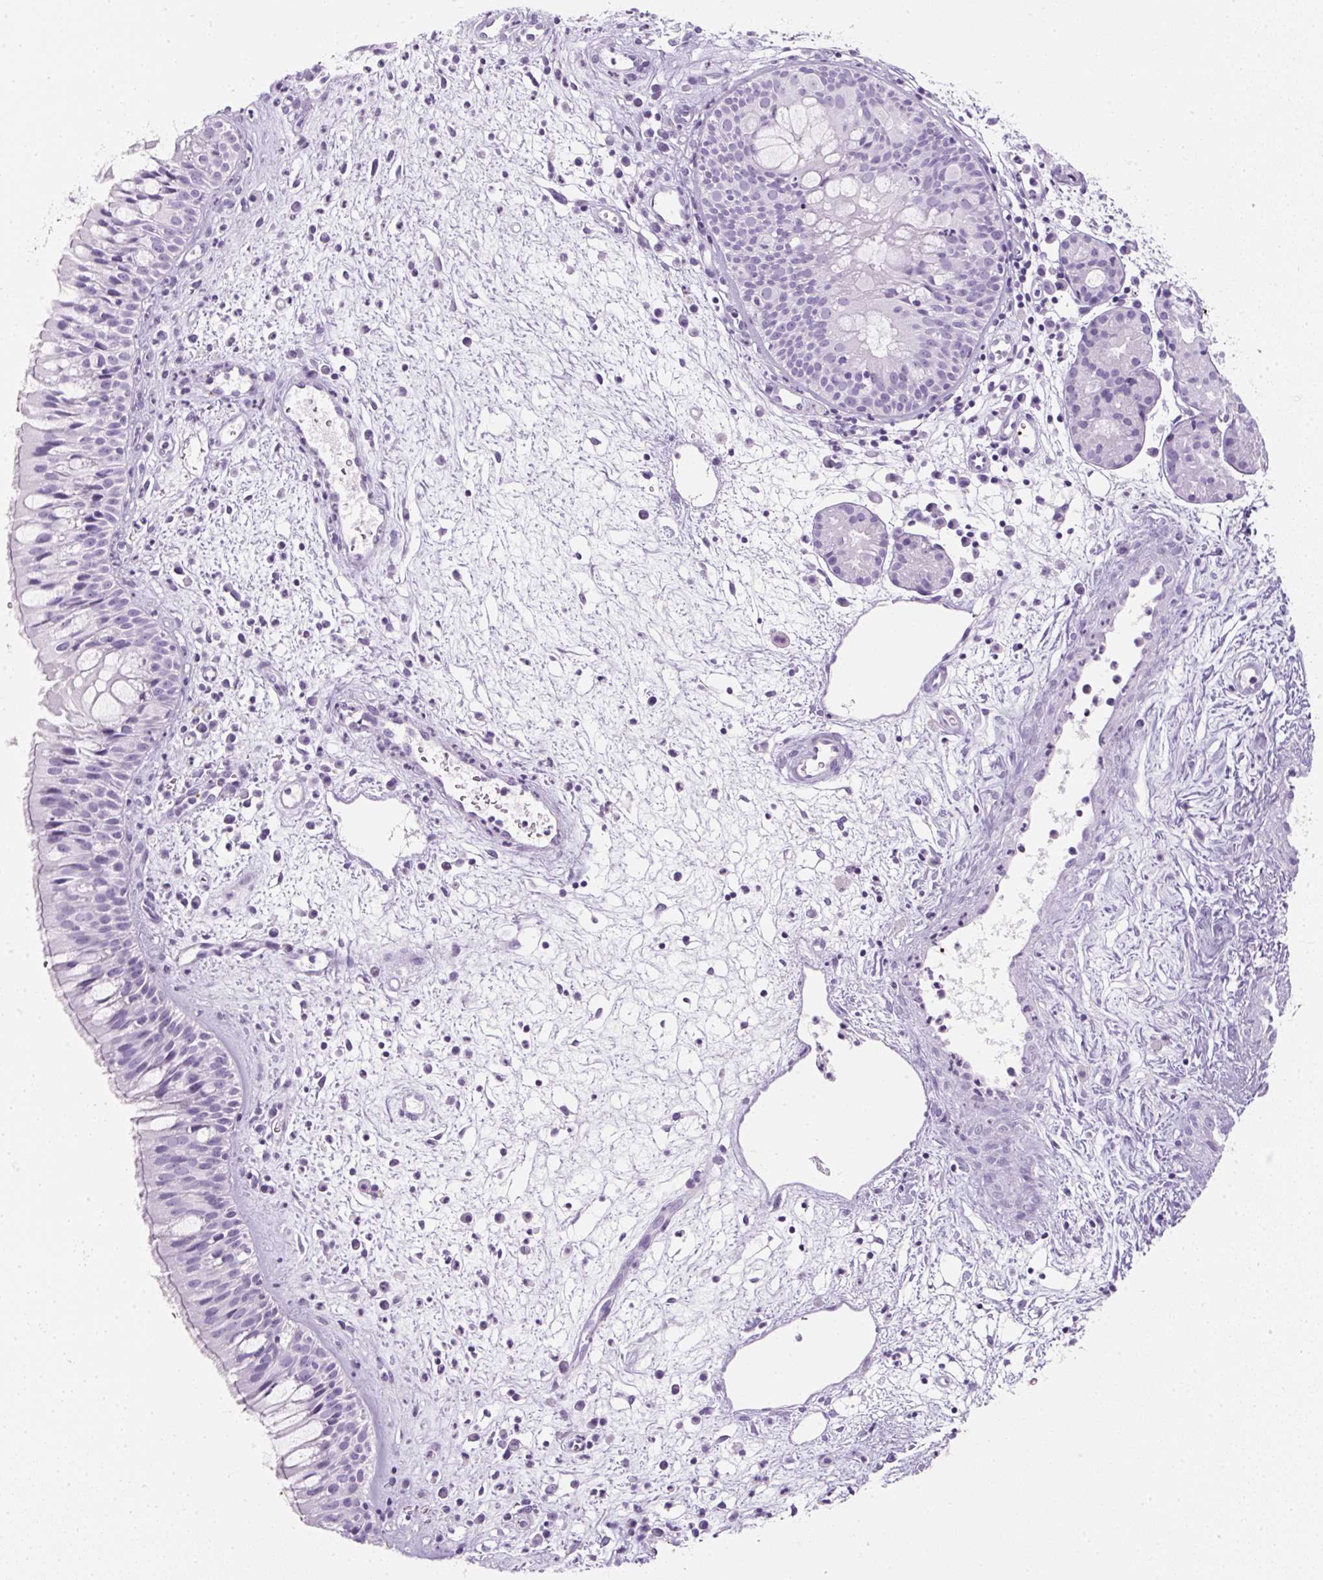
{"staining": {"intensity": "negative", "quantity": "none", "location": "none"}, "tissue": "nasopharynx", "cell_type": "Respiratory epithelial cells", "image_type": "normal", "snomed": [{"axis": "morphology", "description": "Normal tissue, NOS"}, {"axis": "topography", "description": "Nasopharynx"}], "caption": "Respiratory epithelial cells are negative for protein expression in unremarkable human nasopharynx. (DAB (3,3'-diaminobenzidine) IHC visualized using brightfield microscopy, high magnification).", "gene": "ENSG00000288796", "patient": {"sex": "male", "age": 65}}